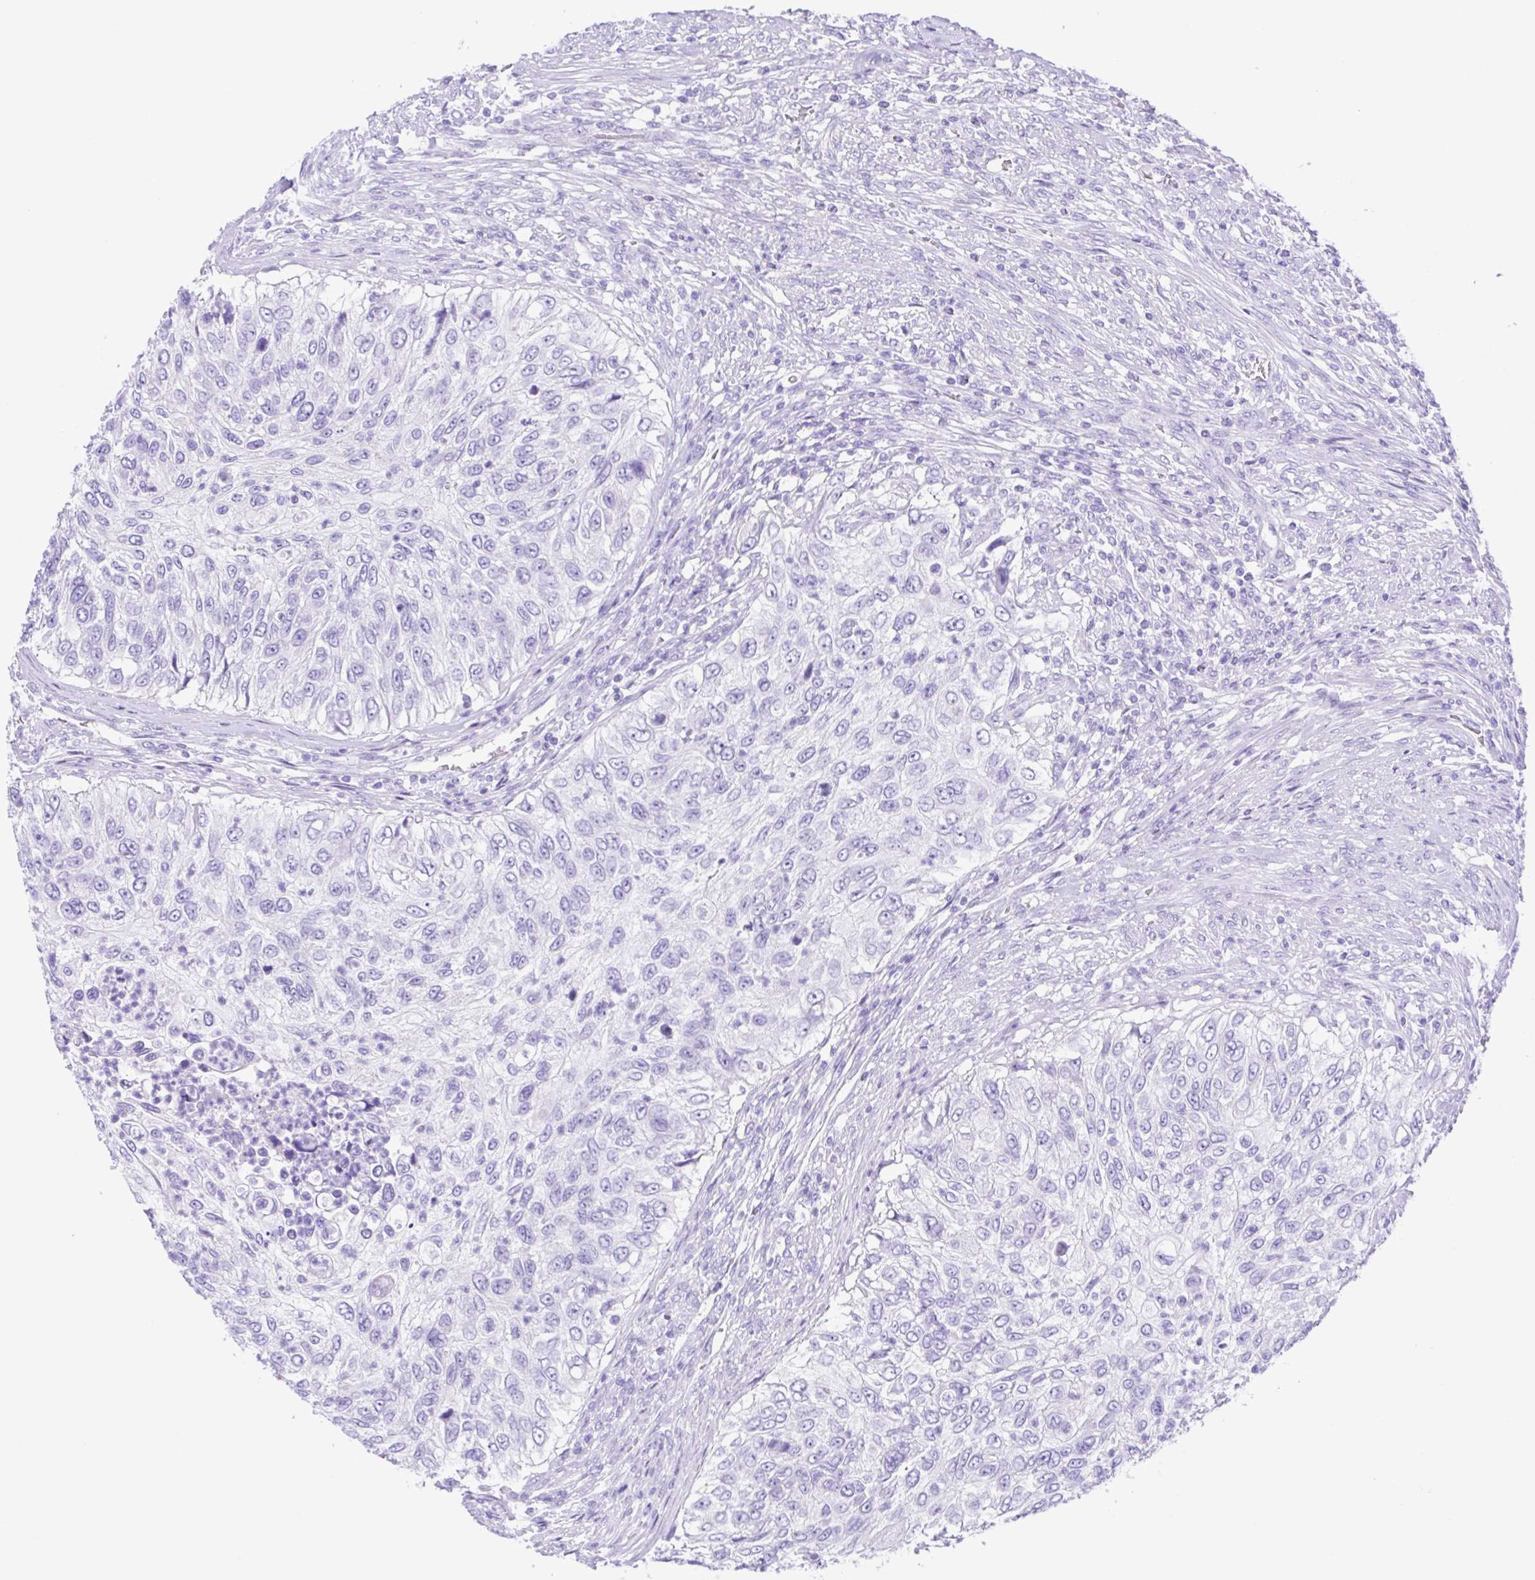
{"staining": {"intensity": "negative", "quantity": "none", "location": "none"}, "tissue": "urothelial cancer", "cell_type": "Tumor cells", "image_type": "cancer", "snomed": [{"axis": "morphology", "description": "Urothelial carcinoma, High grade"}, {"axis": "topography", "description": "Urinary bladder"}], "caption": "High magnification brightfield microscopy of urothelial cancer stained with DAB (brown) and counterstained with hematoxylin (blue): tumor cells show no significant staining.", "gene": "CYP11A1", "patient": {"sex": "female", "age": 60}}